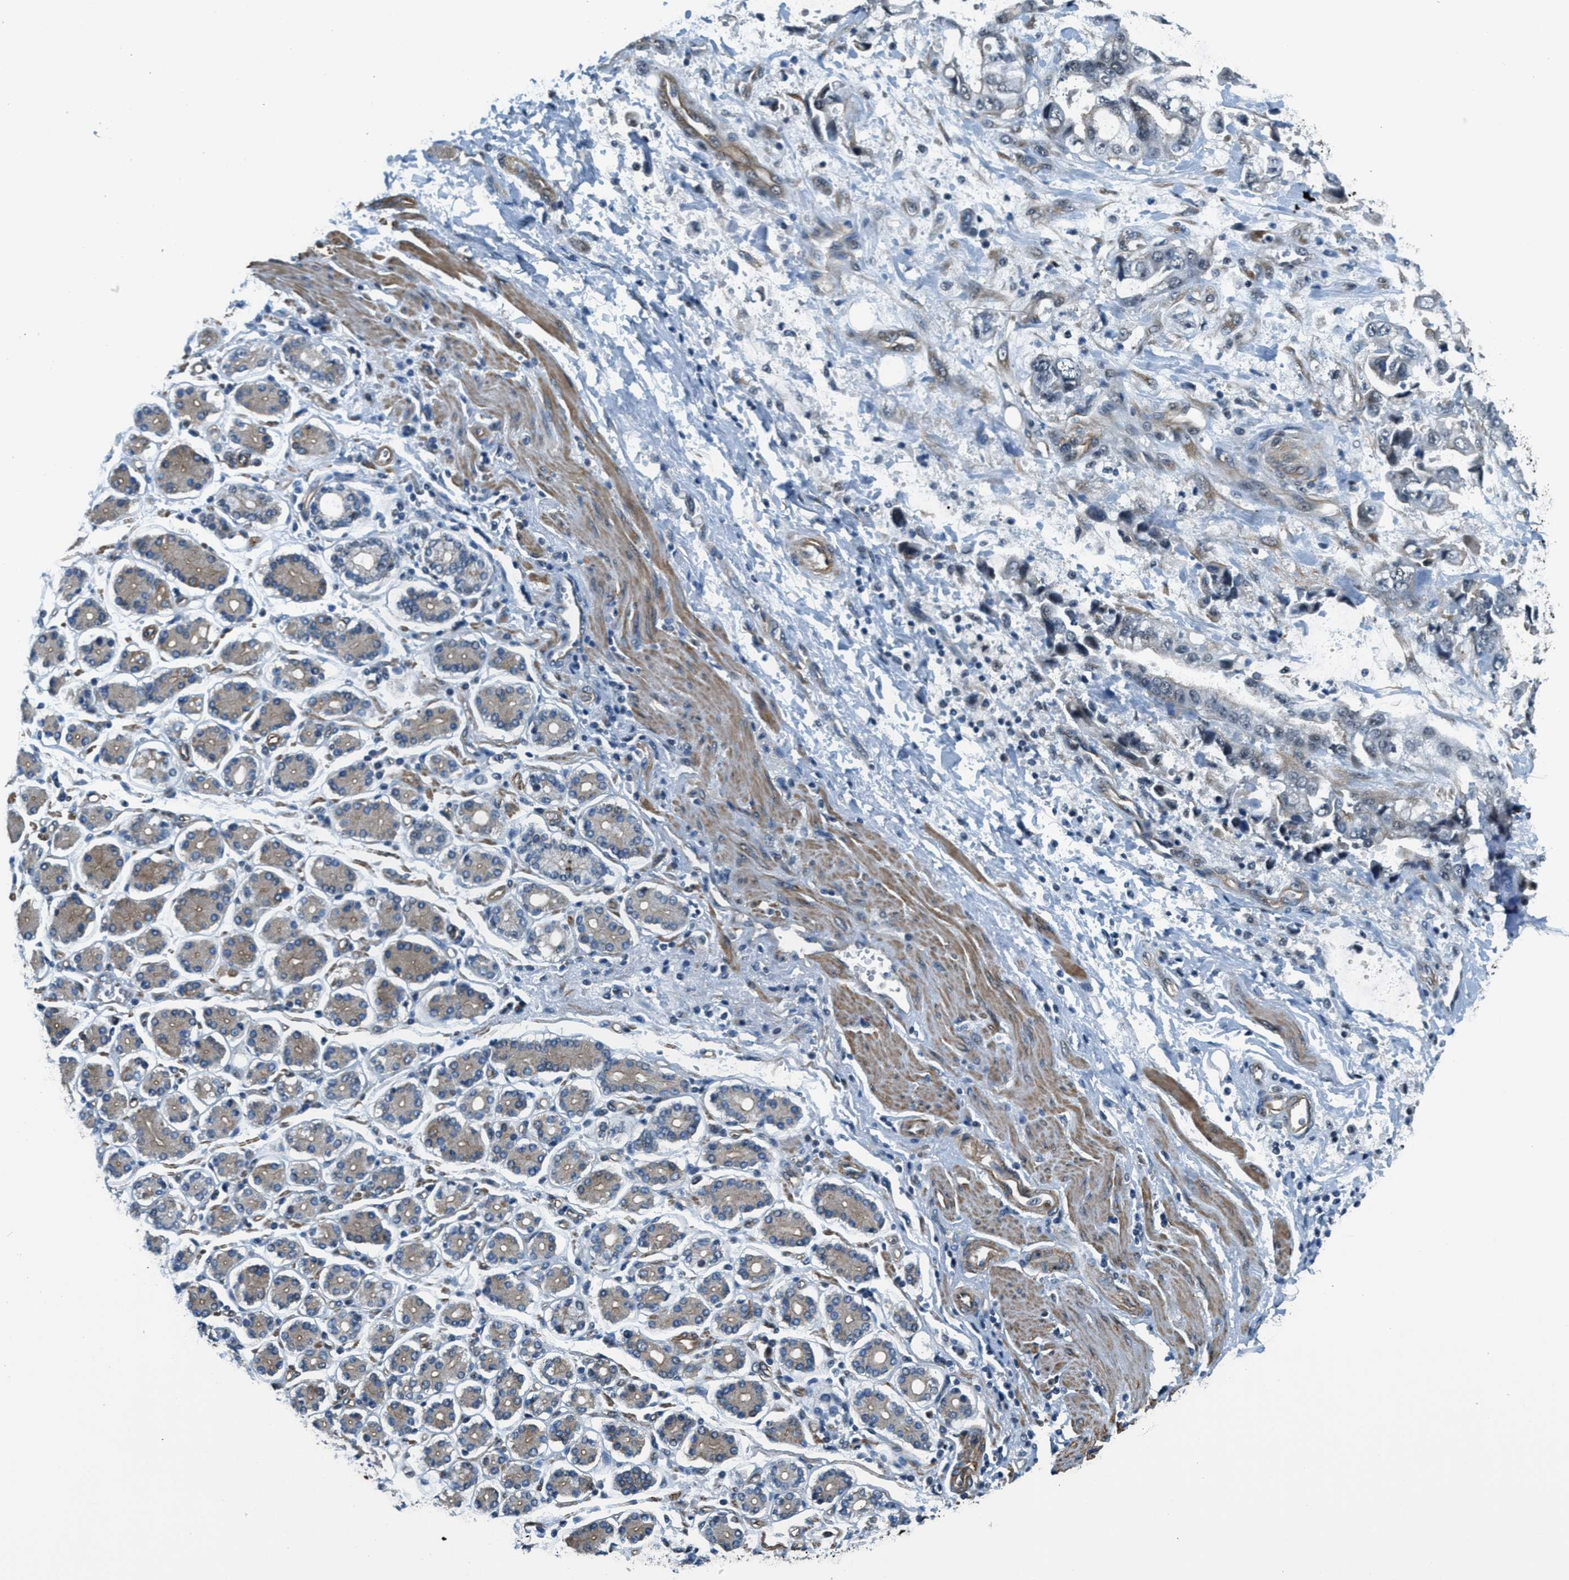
{"staining": {"intensity": "negative", "quantity": "none", "location": "none"}, "tissue": "stomach cancer", "cell_type": "Tumor cells", "image_type": "cancer", "snomed": [{"axis": "morphology", "description": "Normal tissue, NOS"}, {"axis": "morphology", "description": "Adenocarcinoma, NOS"}, {"axis": "topography", "description": "Stomach"}], "caption": "Immunohistochemical staining of human adenocarcinoma (stomach) demonstrates no significant staining in tumor cells.", "gene": "CFAP36", "patient": {"sex": "male", "age": 62}}